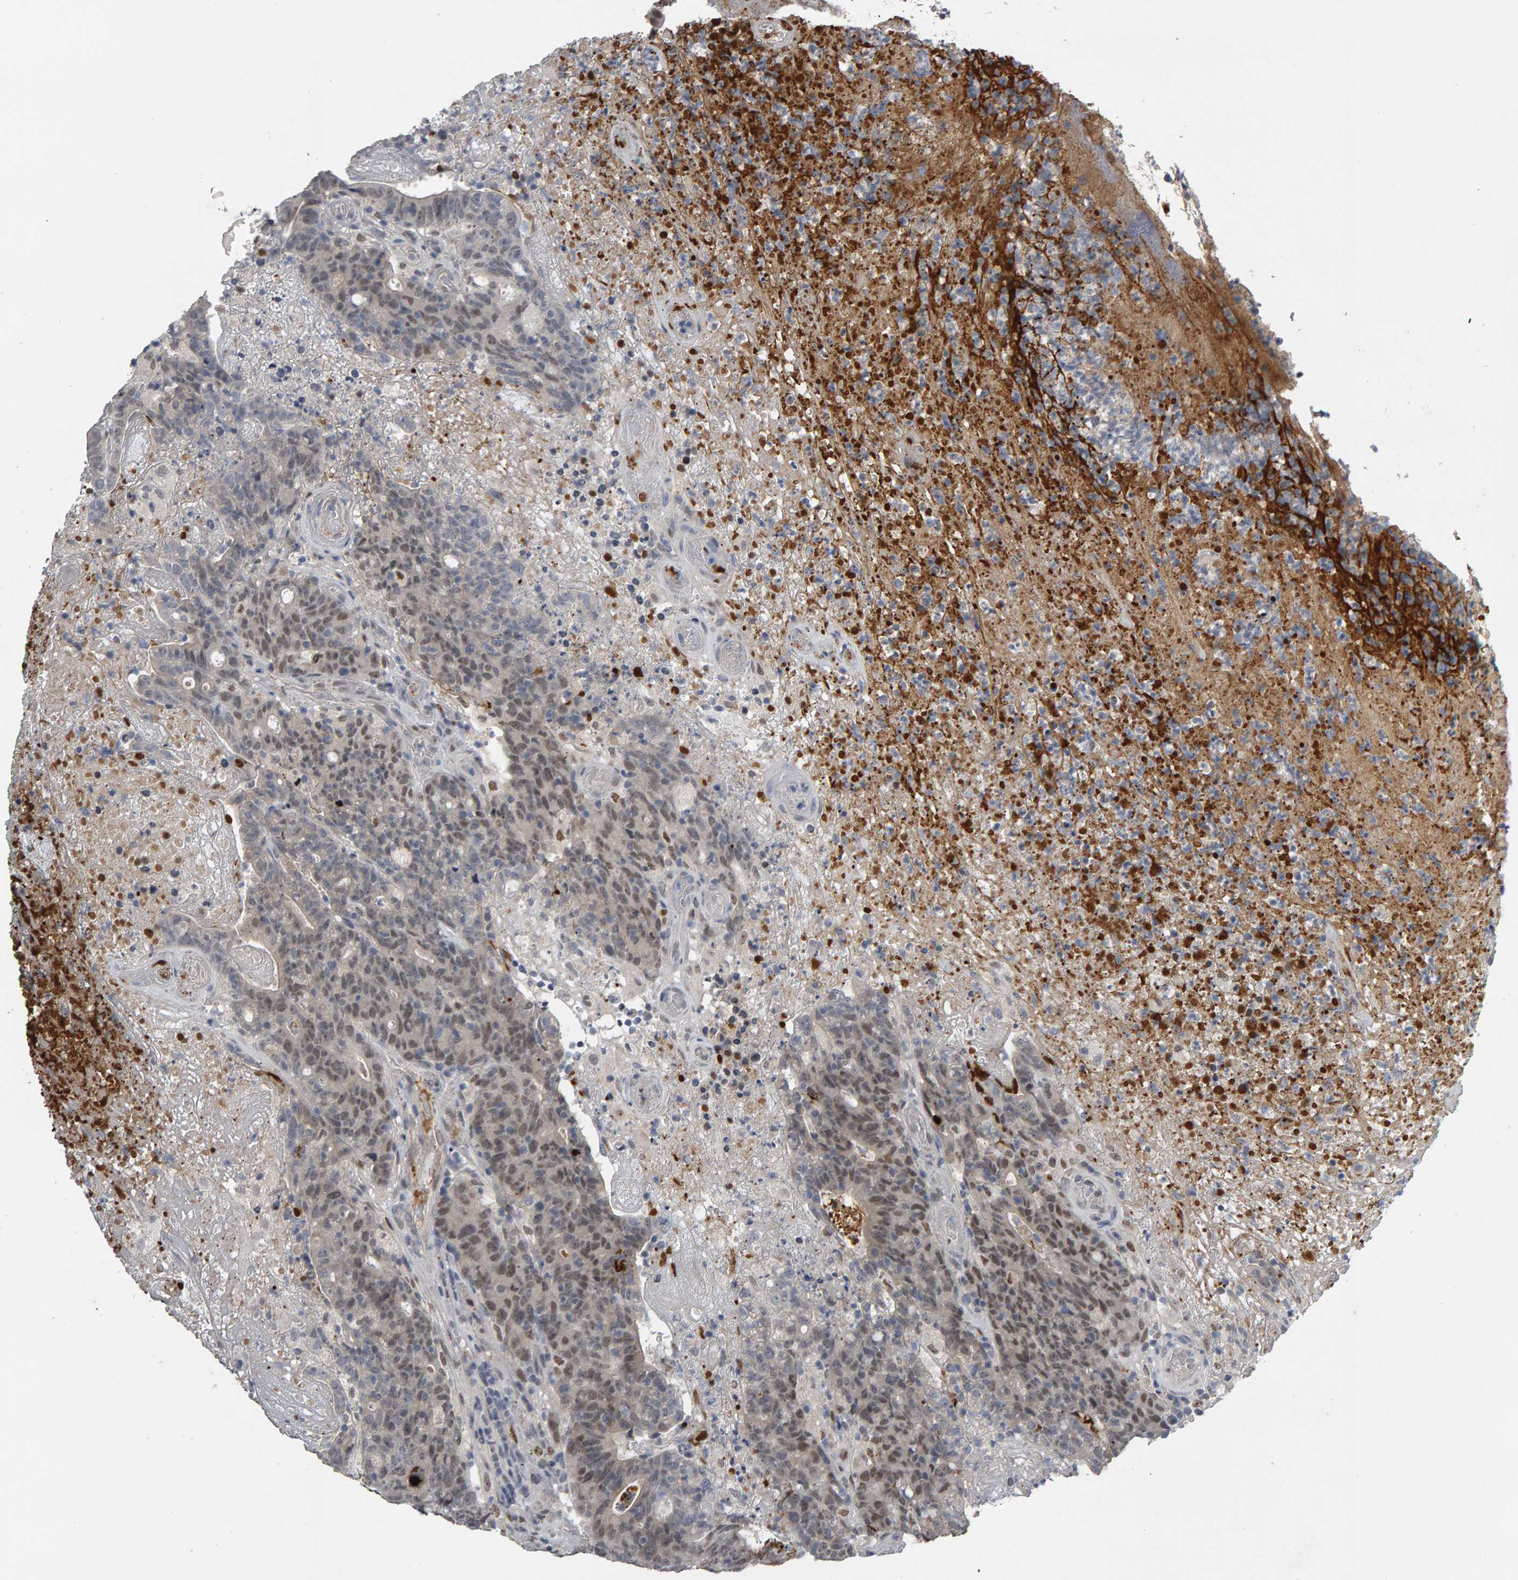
{"staining": {"intensity": "weak", "quantity": ">75%", "location": "nuclear"}, "tissue": "colorectal cancer", "cell_type": "Tumor cells", "image_type": "cancer", "snomed": [{"axis": "morphology", "description": "Normal tissue, NOS"}, {"axis": "morphology", "description": "Adenocarcinoma, NOS"}, {"axis": "topography", "description": "Colon"}], "caption": "Brown immunohistochemical staining in colorectal adenocarcinoma demonstrates weak nuclear positivity in approximately >75% of tumor cells.", "gene": "IPO8", "patient": {"sex": "female", "age": 75}}